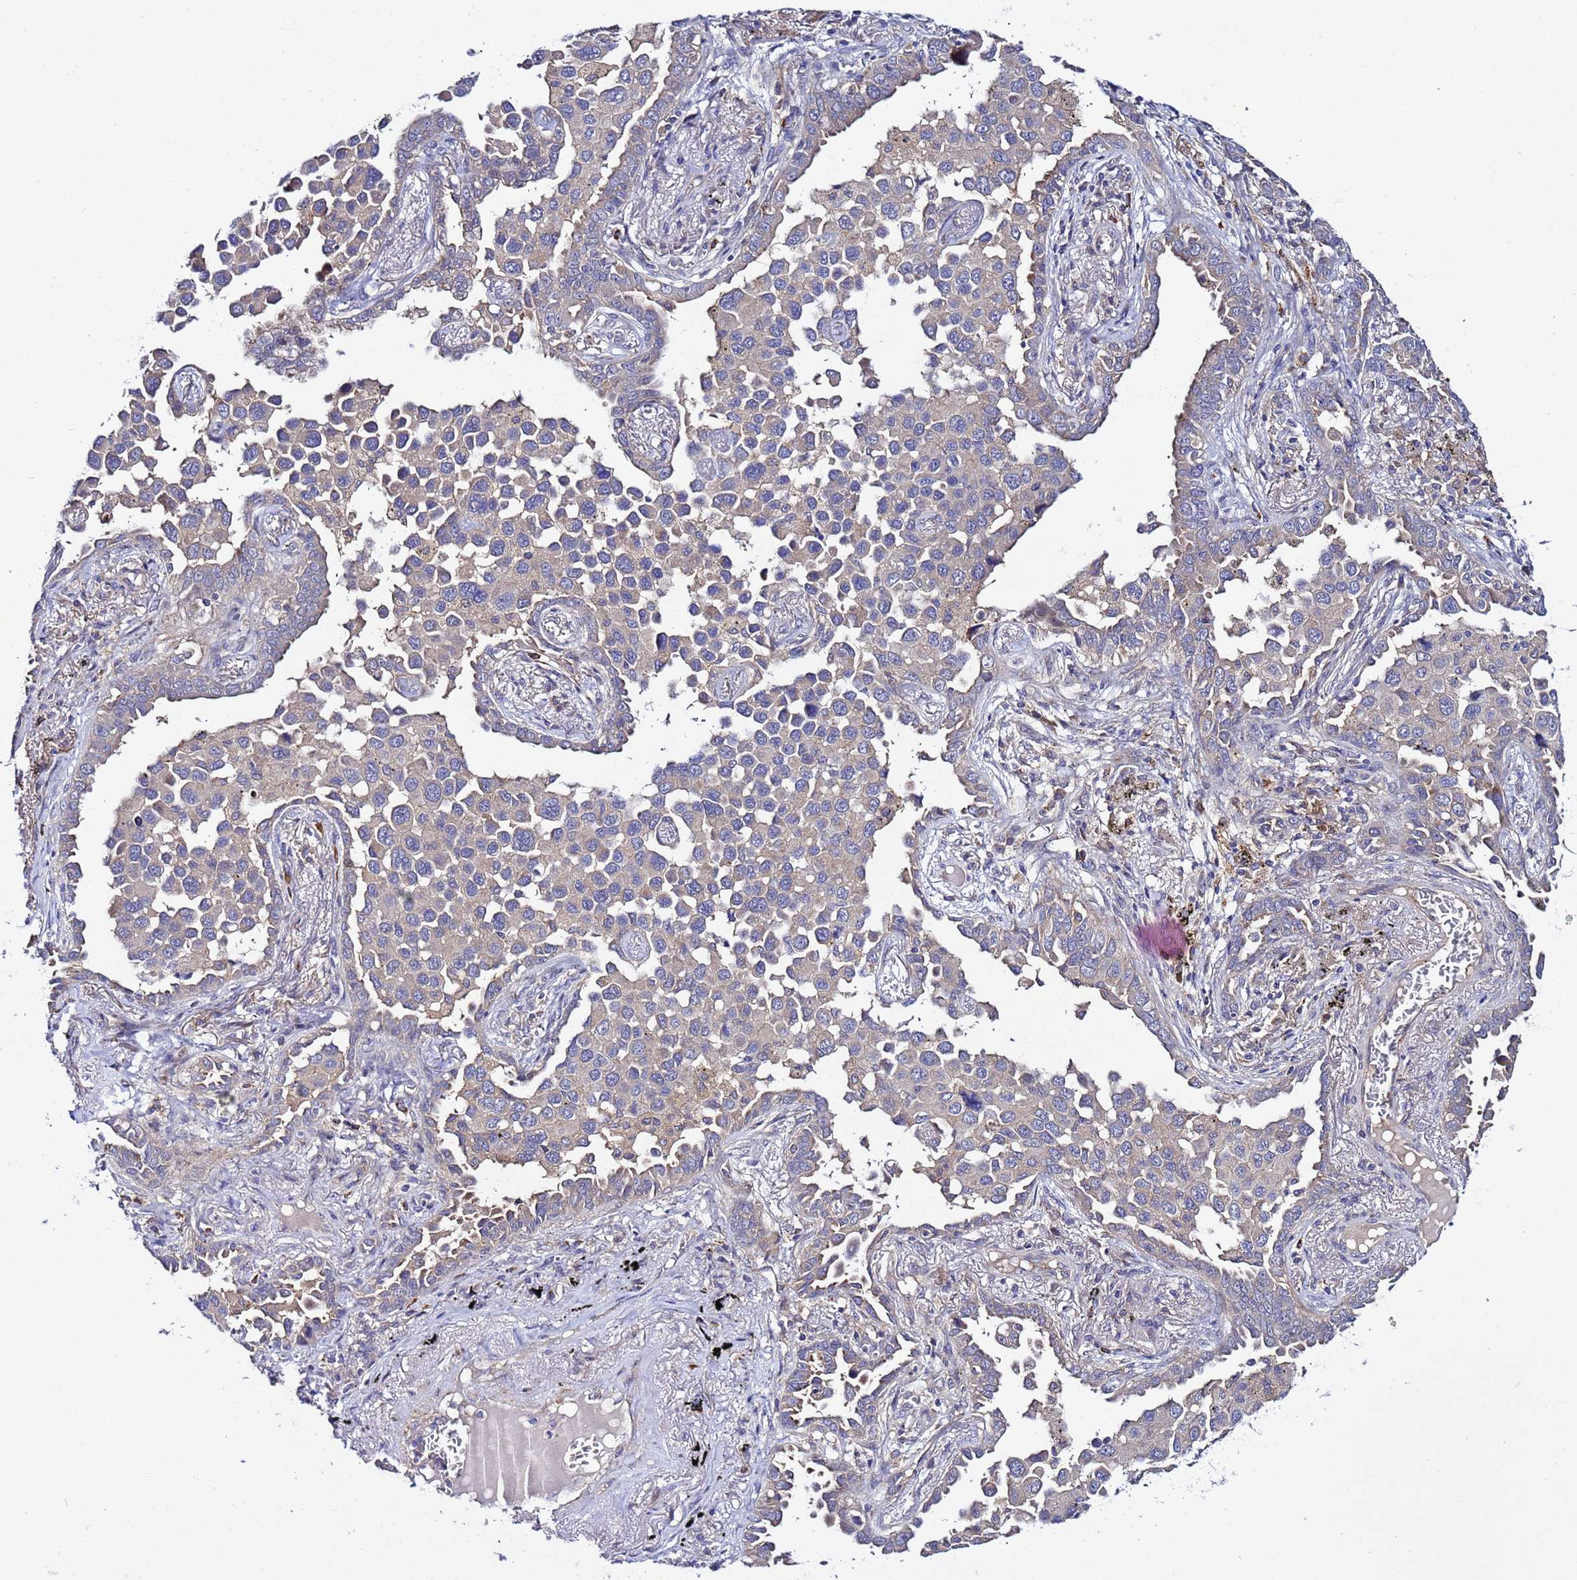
{"staining": {"intensity": "weak", "quantity": "<25%", "location": "cytoplasmic/membranous"}, "tissue": "lung cancer", "cell_type": "Tumor cells", "image_type": "cancer", "snomed": [{"axis": "morphology", "description": "Adenocarcinoma, NOS"}, {"axis": "topography", "description": "Lung"}], "caption": "Histopathology image shows no significant protein staining in tumor cells of lung cancer.", "gene": "PLXDC2", "patient": {"sex": "male", "age": 67}}